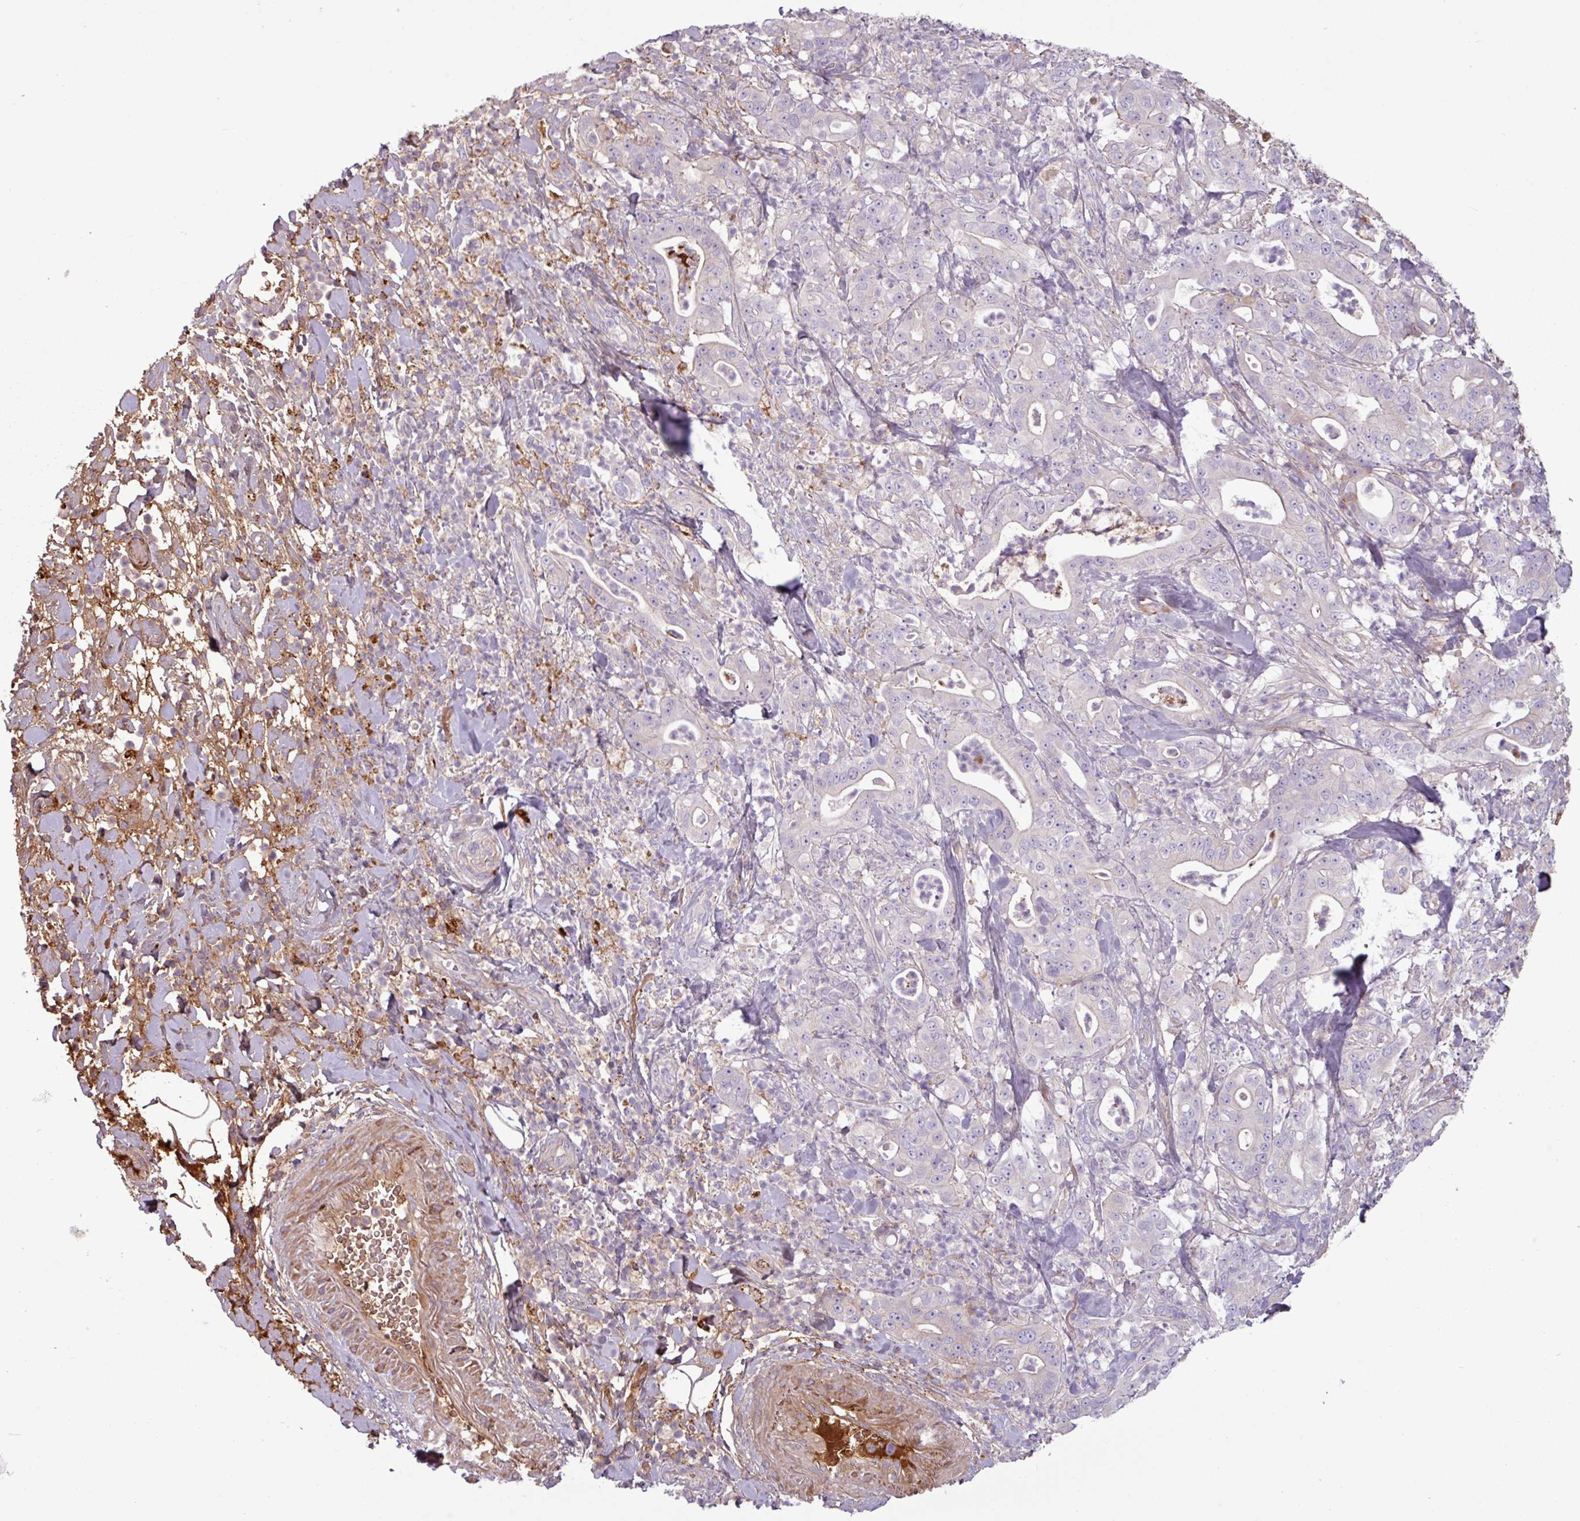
{"staining": {"intensity": "moderate", "quantity": "<25%", "location": "cytoplasmic/membranous"}, "tissue": "pancreatic cancer", "cell_type": "Tumor cells", "image_type": "cancer", "snomed": [{"axis": "morphology", "description": "Adenocarcinoma, NOS"}, {"axis": "topography", "description": "Pancreas"}], "caption": "Immunohistochemistry histopathology image of adenocarcinoma (pancreatic) stained for a protein (brown), which exhibits low levels of moderate cytoplasmic/membranous staining in approximately <25% of tumor cells.", "gene": "C4B", "patient": {"sex": "male", "age": 71}}